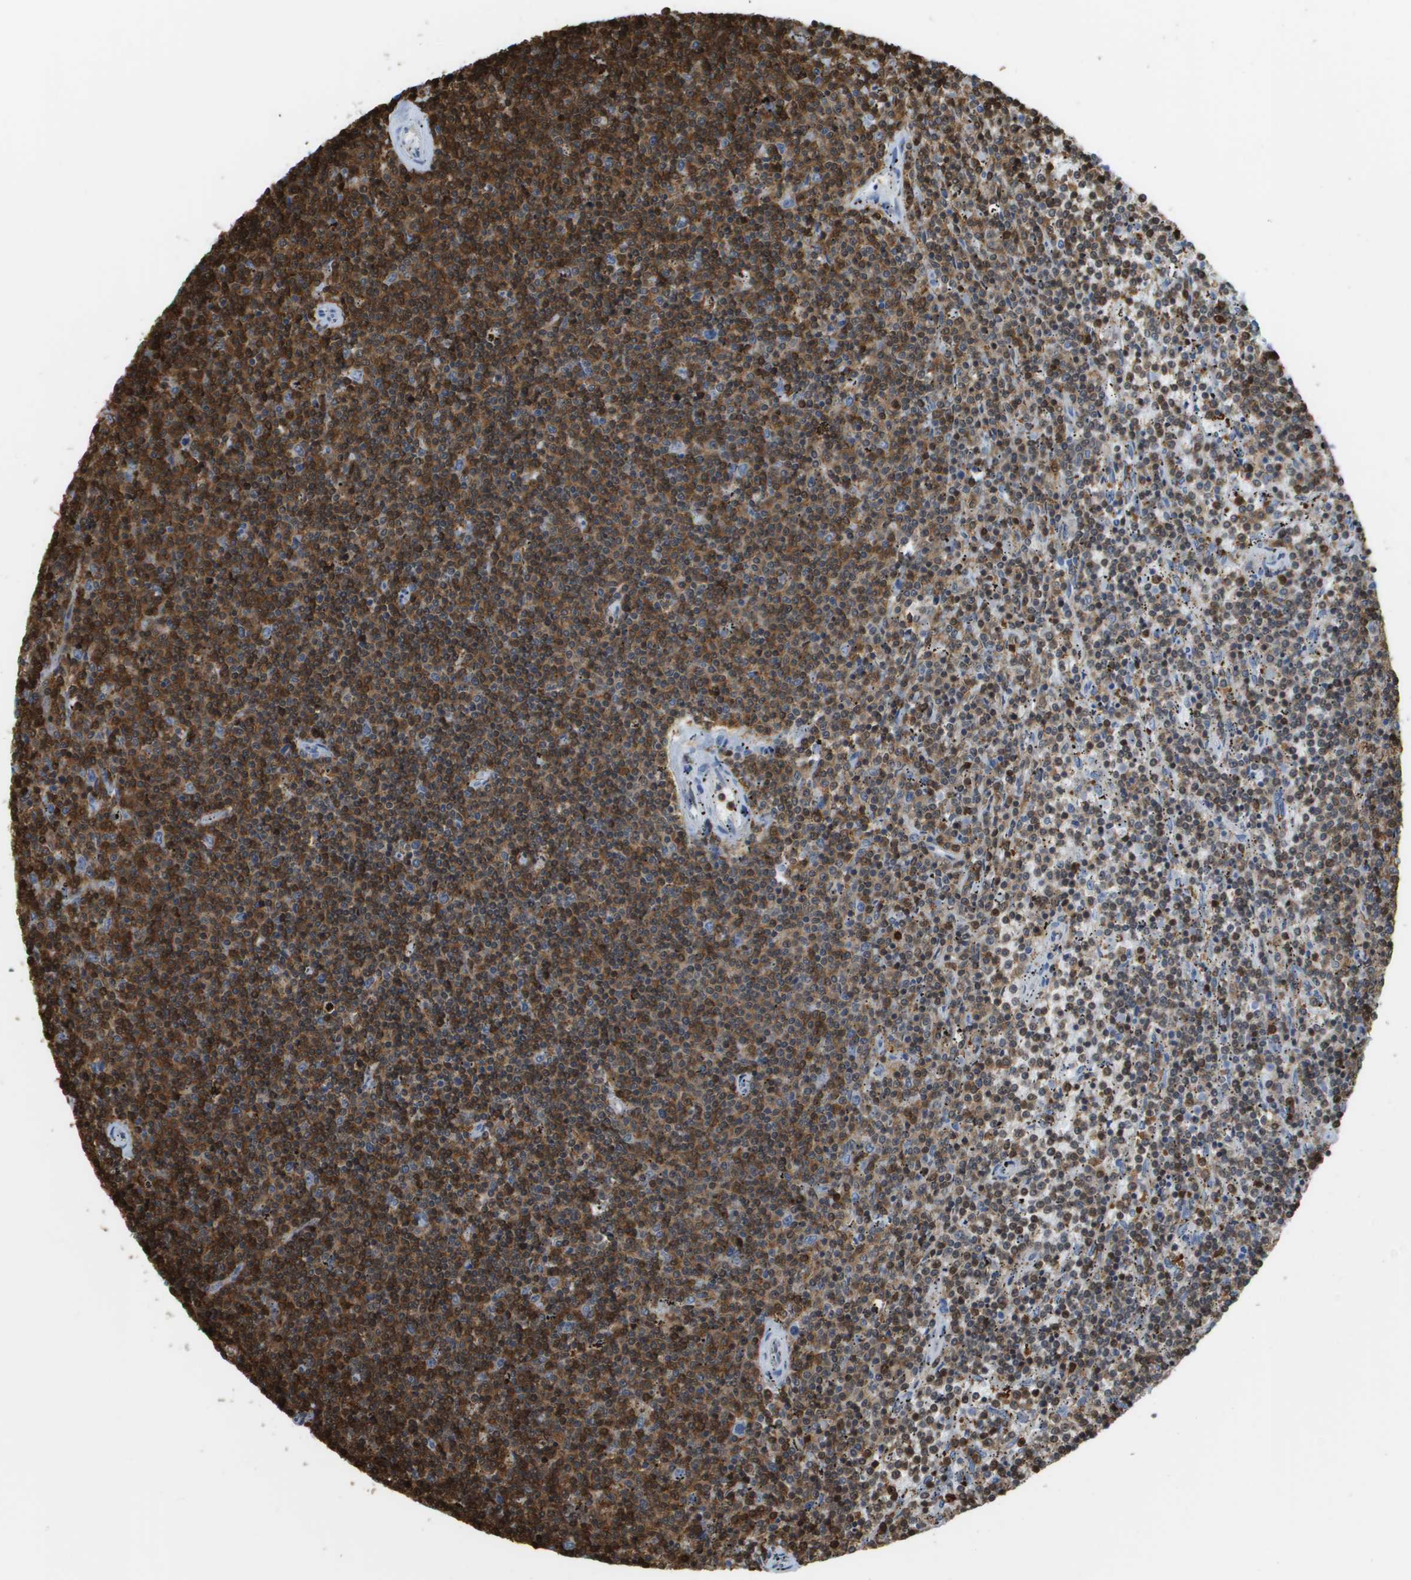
{"staining": {"intensity": "strong", "quantity": ">75%", "location": "cytoplasmic/membranous"}, "tissue": "lymphoma", "cell_type": "Tumor cells", "image_type": "cancer", "snomed": [{"axis": "morphology", "description": "Malignant lymphoma, non-Hodgkin's type, Low grade"}, {"axis": "topography", "description": "Spleen"}], "caption": "Lymphoma stained with immunohistochemistry displays strong cytoplasmic/membranous positivity in approximately >75% of tumor cells. (IHC, brightfield microscopy, high magnification).", "gene": "DOCK5", "patient": {"sex": "female", "age": 50}}